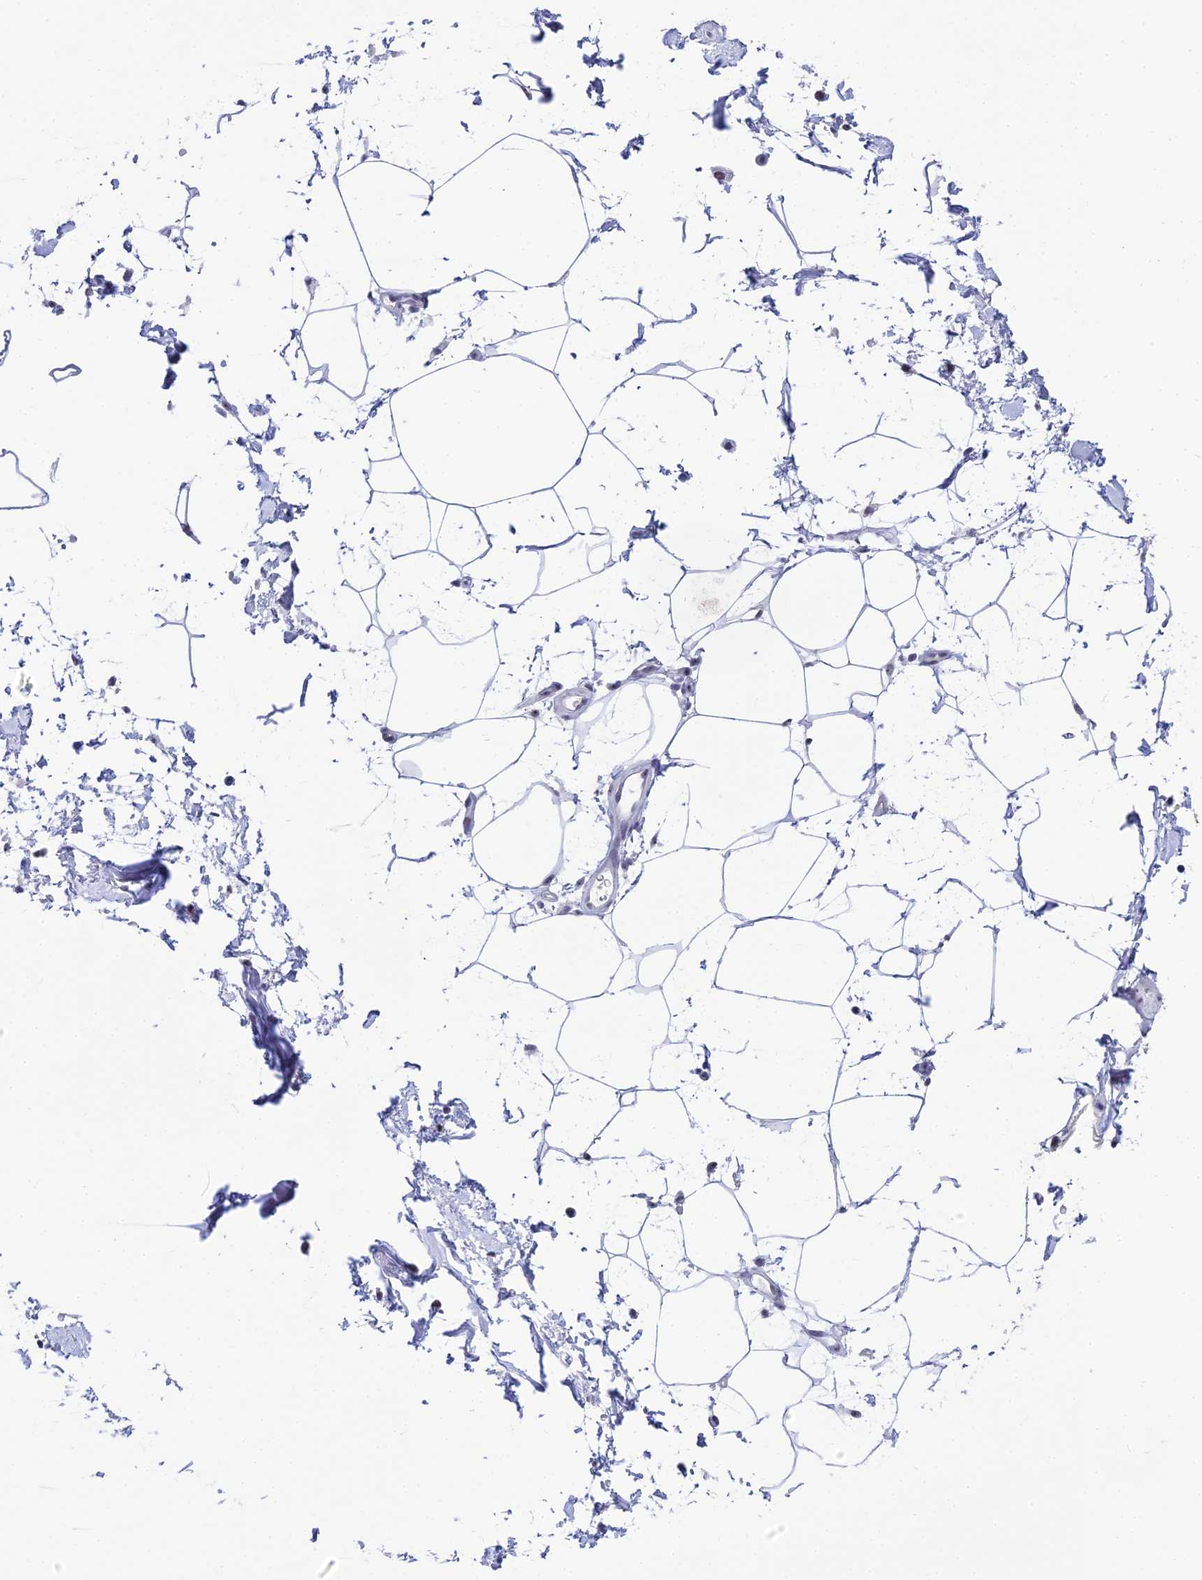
{"staining": {"intensity": "negative", "quantity": "none", "location": "none"}, "tissue": "adipose tissue", "cell_type": "Adipocytes", "image_type": "normal", "snomed": [{"axis": "morphology", "description": "Normal tissue, NOS"}, {"axis": "topography", "description": "Soft tissue"}, {"axis": "topography", "description": "Adipose tissue"}, {"axis": "topography", "description": "Vascular tissue"}, {"axis": "topography", "description": "Peripheral nerve tissue"}], "caption": "Human adipose tissue stained for a protein using IHC demonstrates no positivity in adipocytes.", "gene": "PLPP4", "patient": {"sex": "male", "age": 74}}